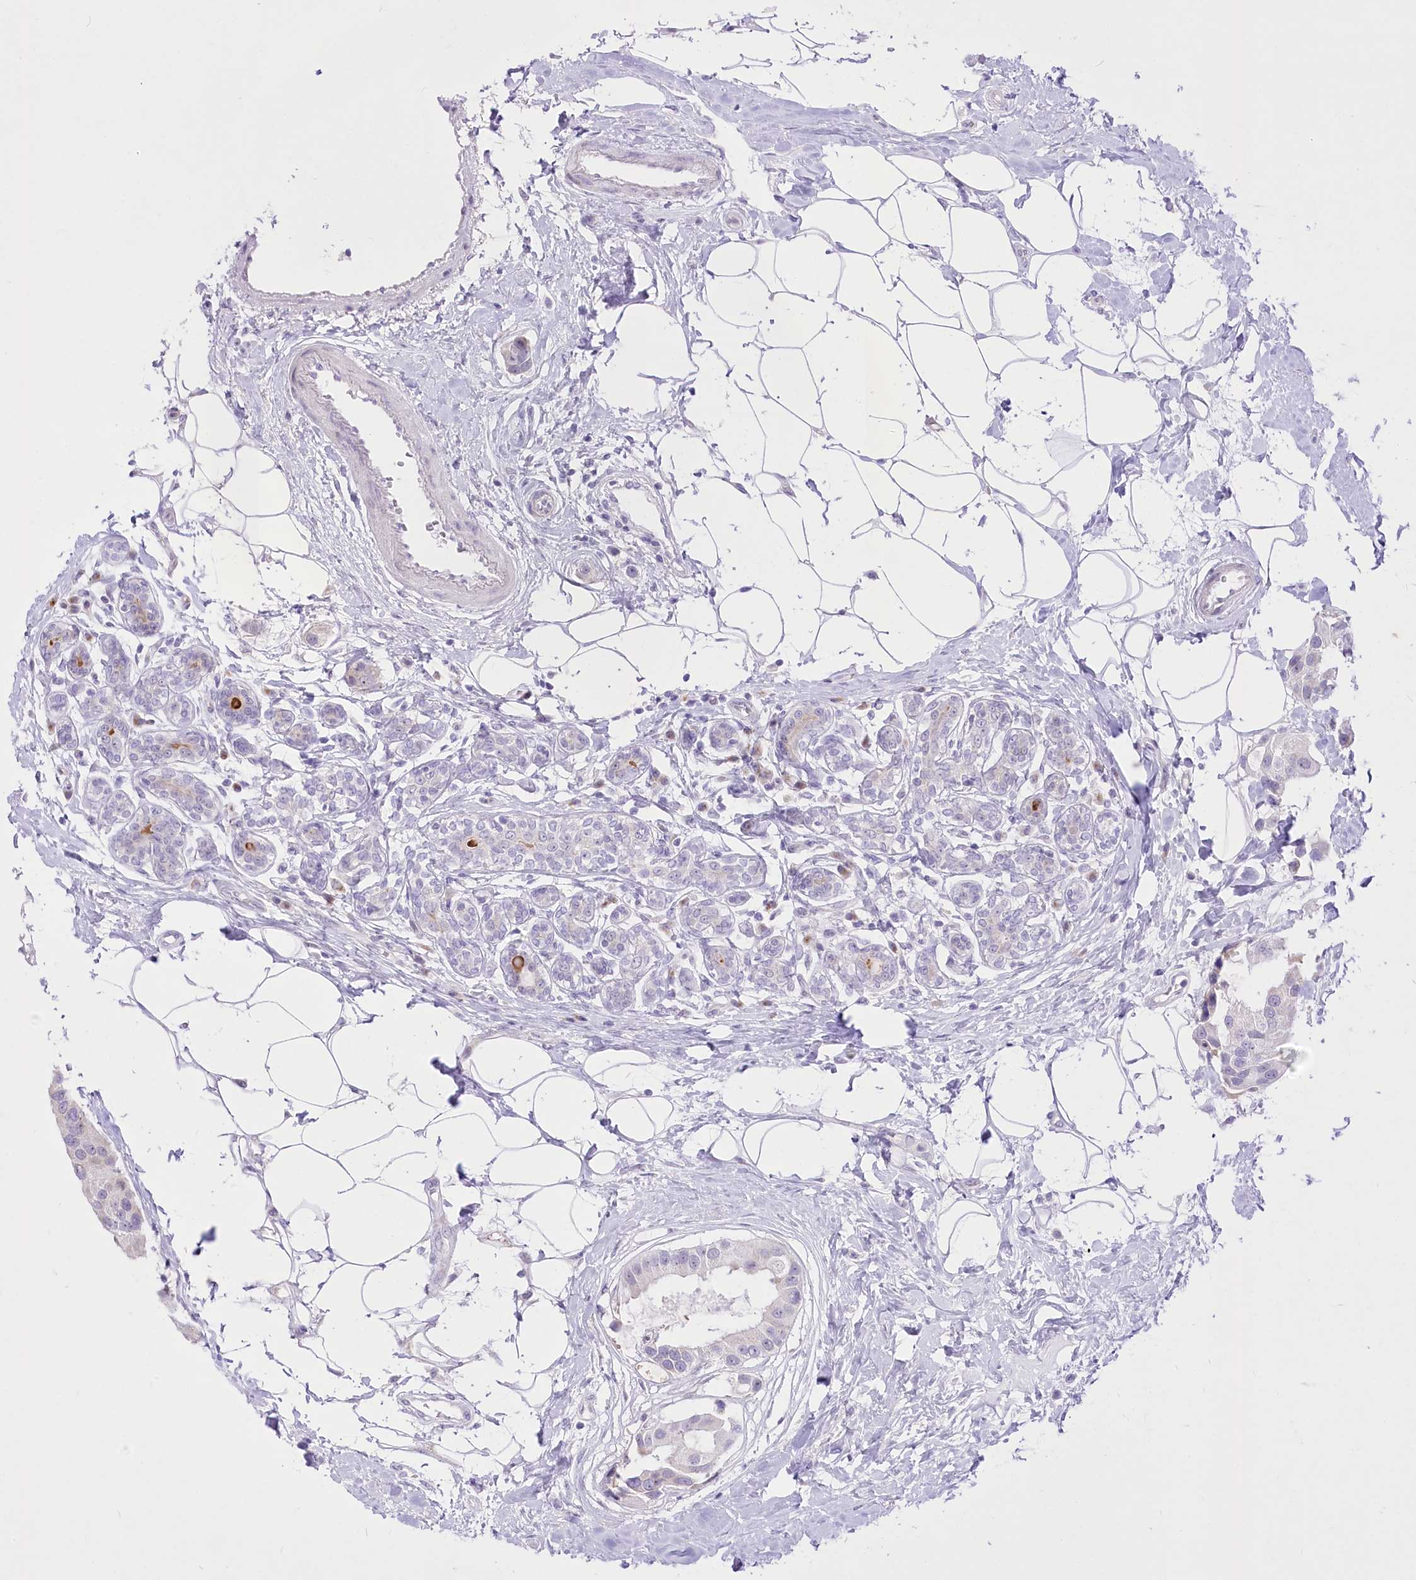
{"staining": {"intensity": "negative", "quantity": "none", "location": "none"}, "tissue": "breast cancer", "cell_type": "Tumor cells", "image_type": "cancer", "snomed": [{"axis": "morphology", "description": "Normal tissue, NOS"}, {"axis": "morphology", "description": "Duct carcinoma"}, {"axis": "topography", "description": "Breast"}], "caption": "Intraductal carcinoma (breast) stained for a protein using immunohistochemistry exhibits no staining tumor cells.", "gene": "BEND7", "patient": {"sex": "female", "age": 39}}